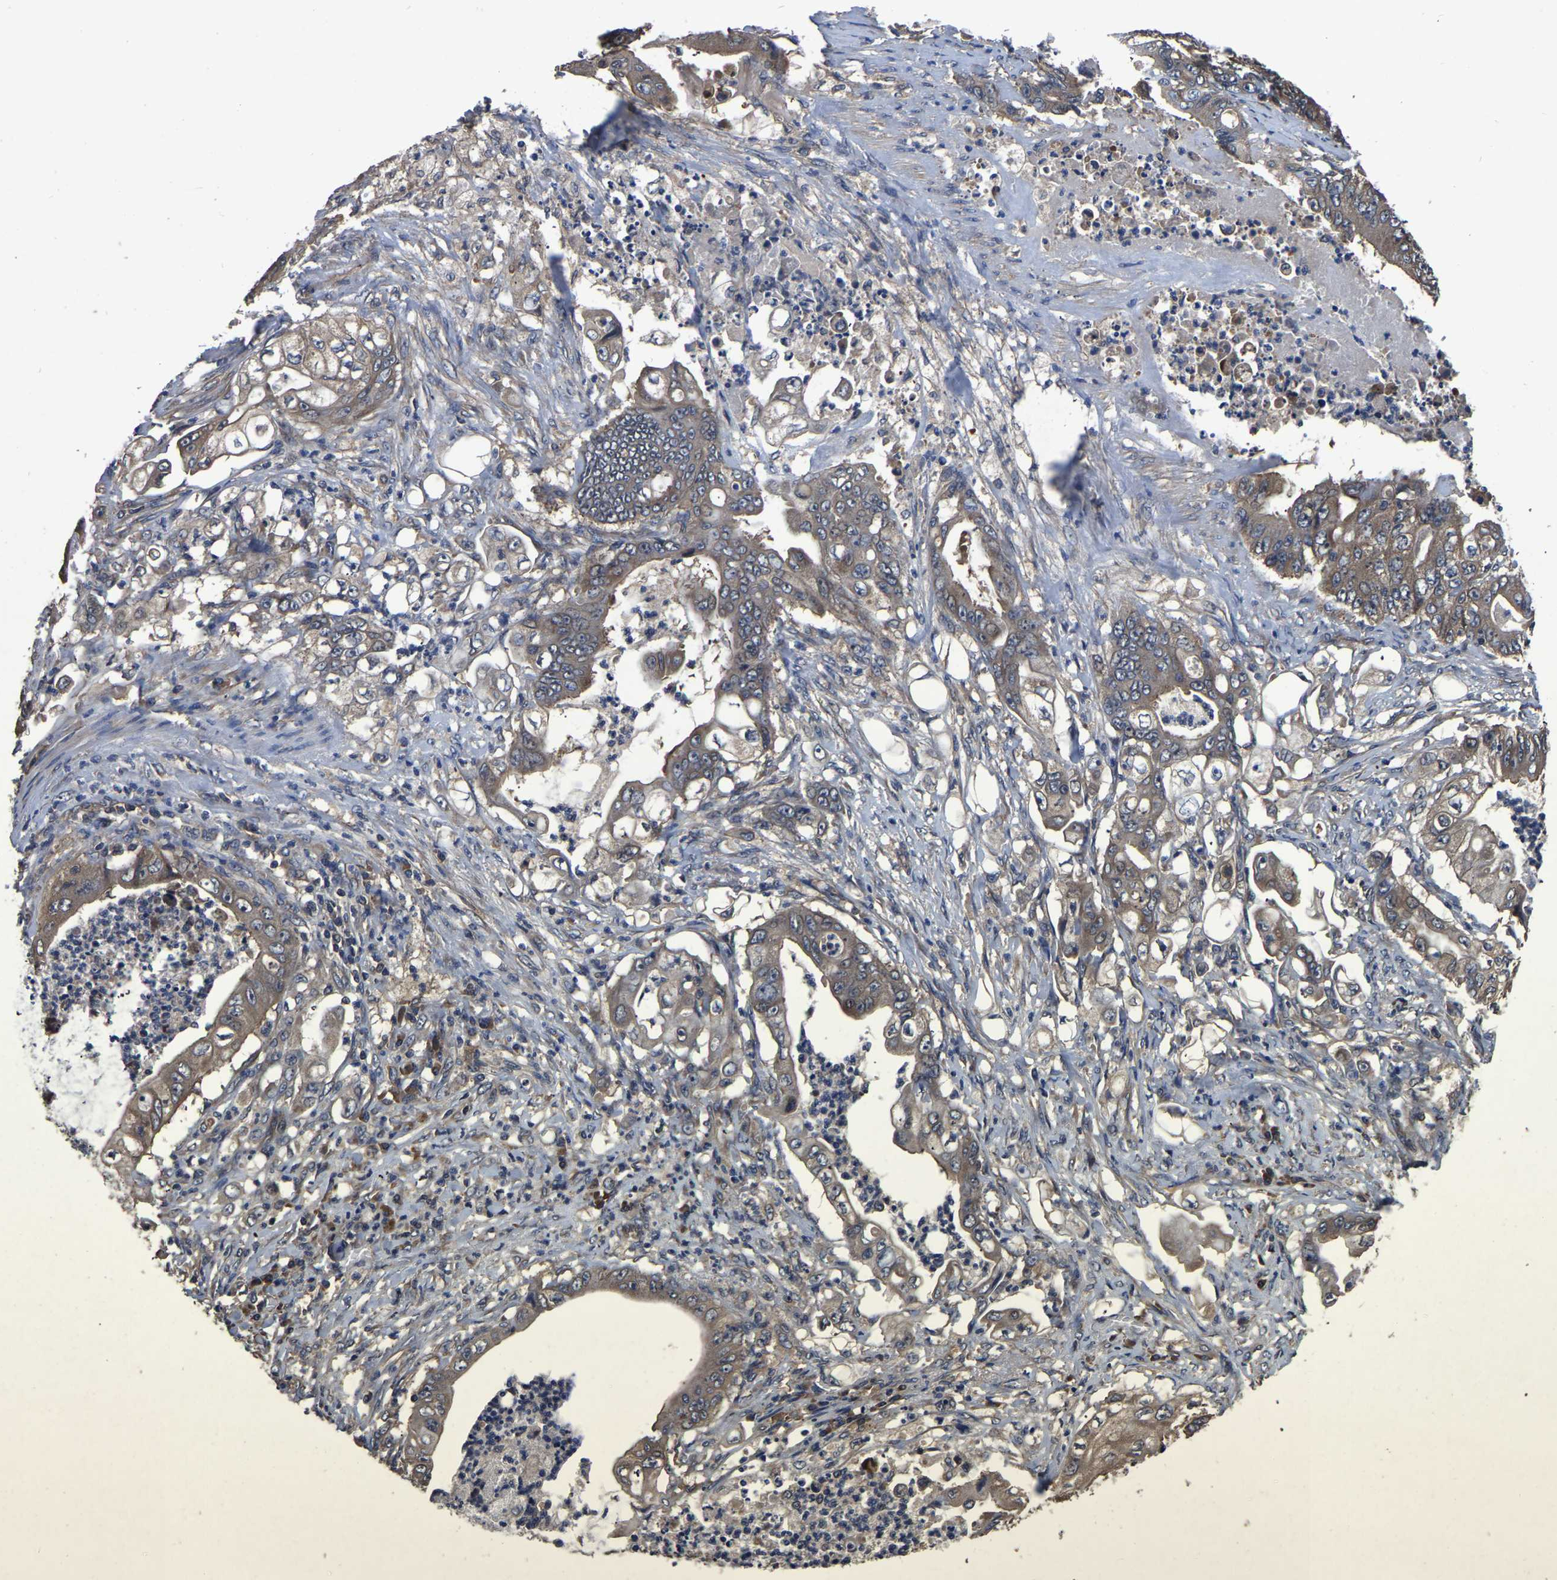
{"staining": {"intensity": "moderate", "quantity": "25%-75%", "location": "cytoplasmic/membranous"}, "tissue": "stomach cancer", "cell_type": "Tumor cells", "image_type": "cancer", "snomed": [{"axis": "morphology", "description": "Adenocarcinoma, NOS"}, {"axis": "topography", "description": "Stomach"}], "caption": "IHC photomicrograph of stomach cancer (adenocarcinoma) stained for a protein (brown), which shows medium levels of moderate cytoplasmic/membranous positivity in approximately 25%-75% of tumor cells.", "gene": "CRYZL1", "patient": {"sex": "female", "age": 73}}